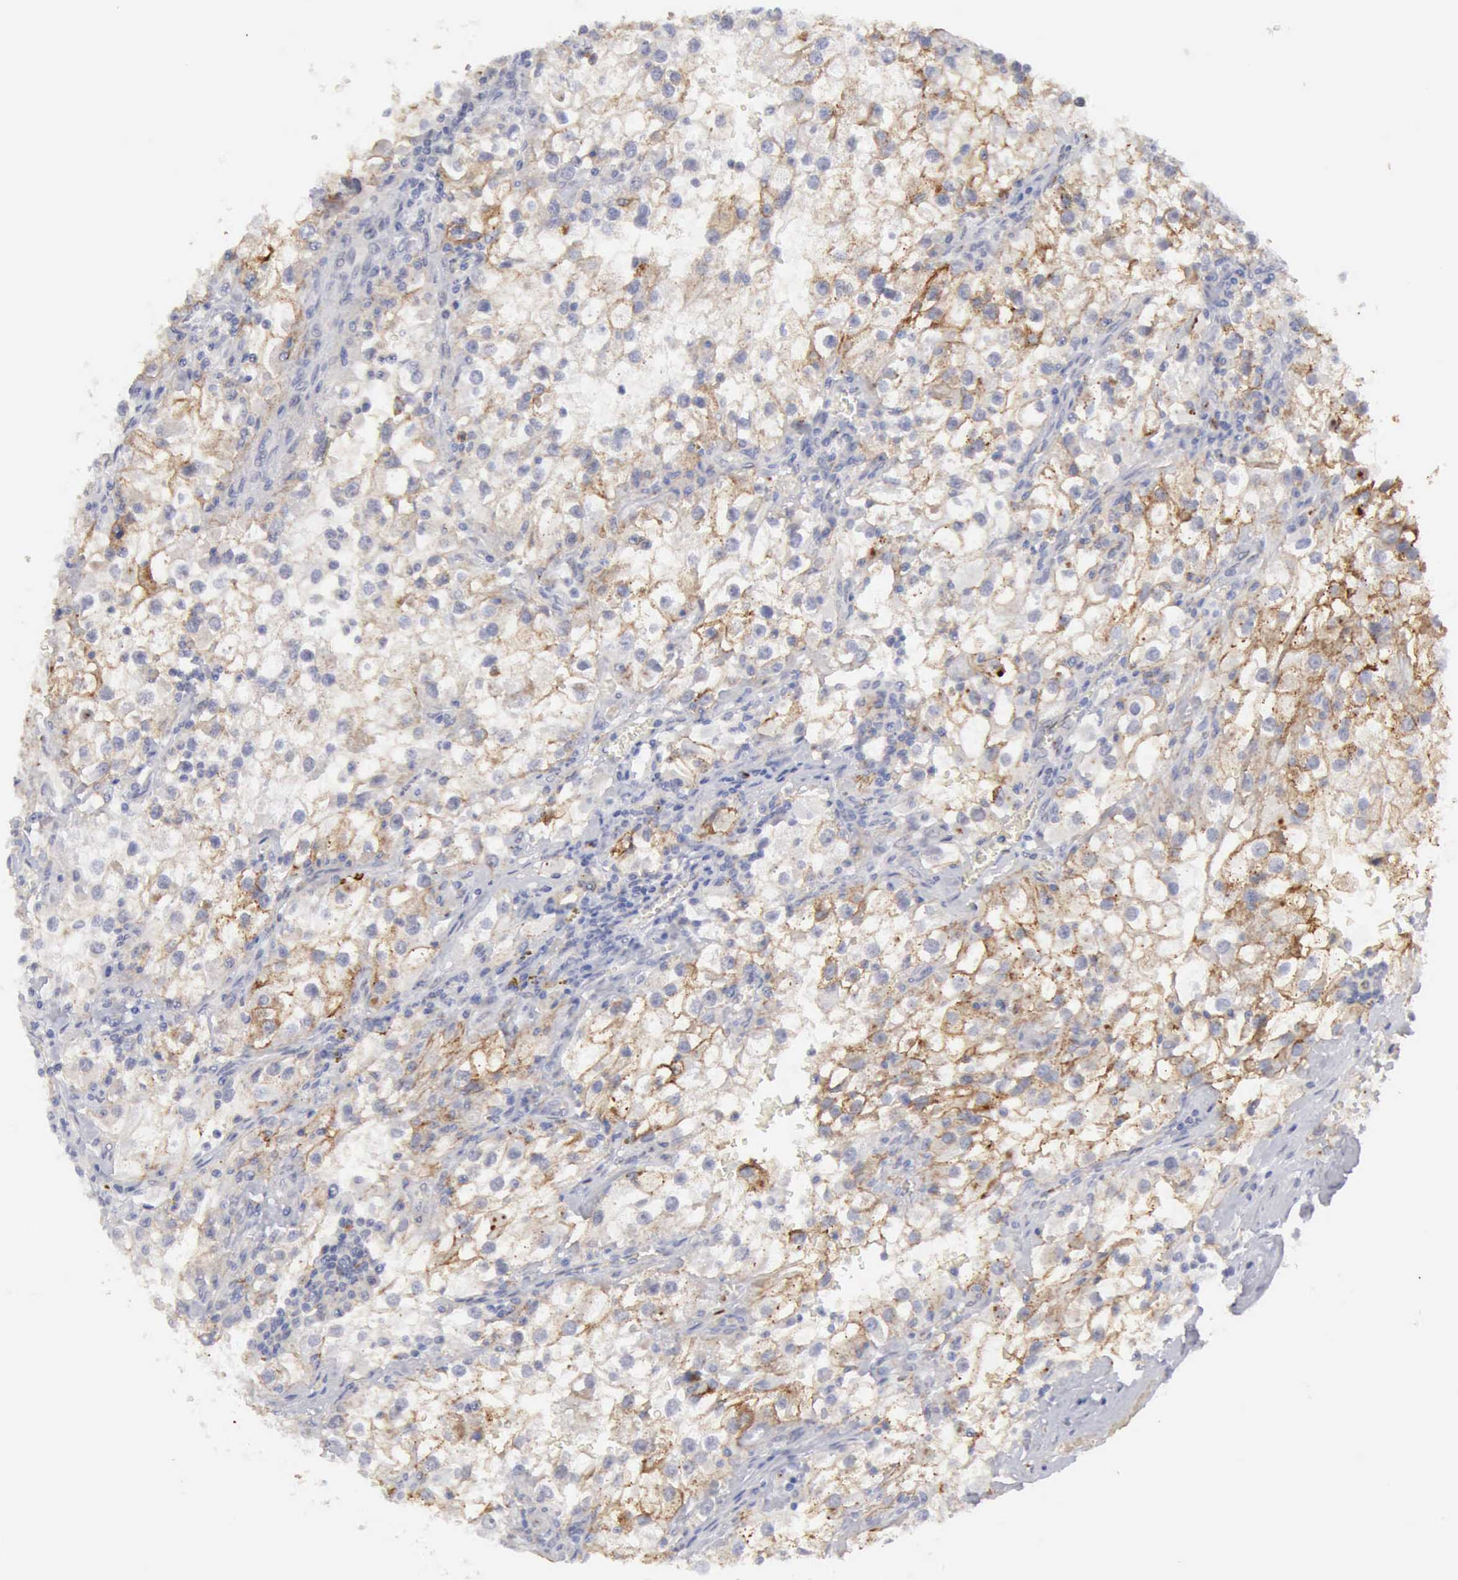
{"staining": {"intensity": "moderate", "quantity": ">75%", "location": "cytoplasmic/membranous"}, "tissue": "renal cancer", "cell_type": "Tumor cells", "image_type": "cancer", "snomed": [{"axis": "morphology", "description": "Adenocarcinoma, NOS"}, {"axis": "topography", "description": "Kidney"}], "caption": "Protein staining of renal cancer tissue reveals moderate cytoplasmic/membranous expression in approximately >75% of tumor cells. The staining was performed using DAB to visualize the protein expression in brown, while the nuclei were stained in blue with hematoxylin (Magnification: 20x).", "gene": "TFRC", "patient": {"sex": "female", "age": 52}}